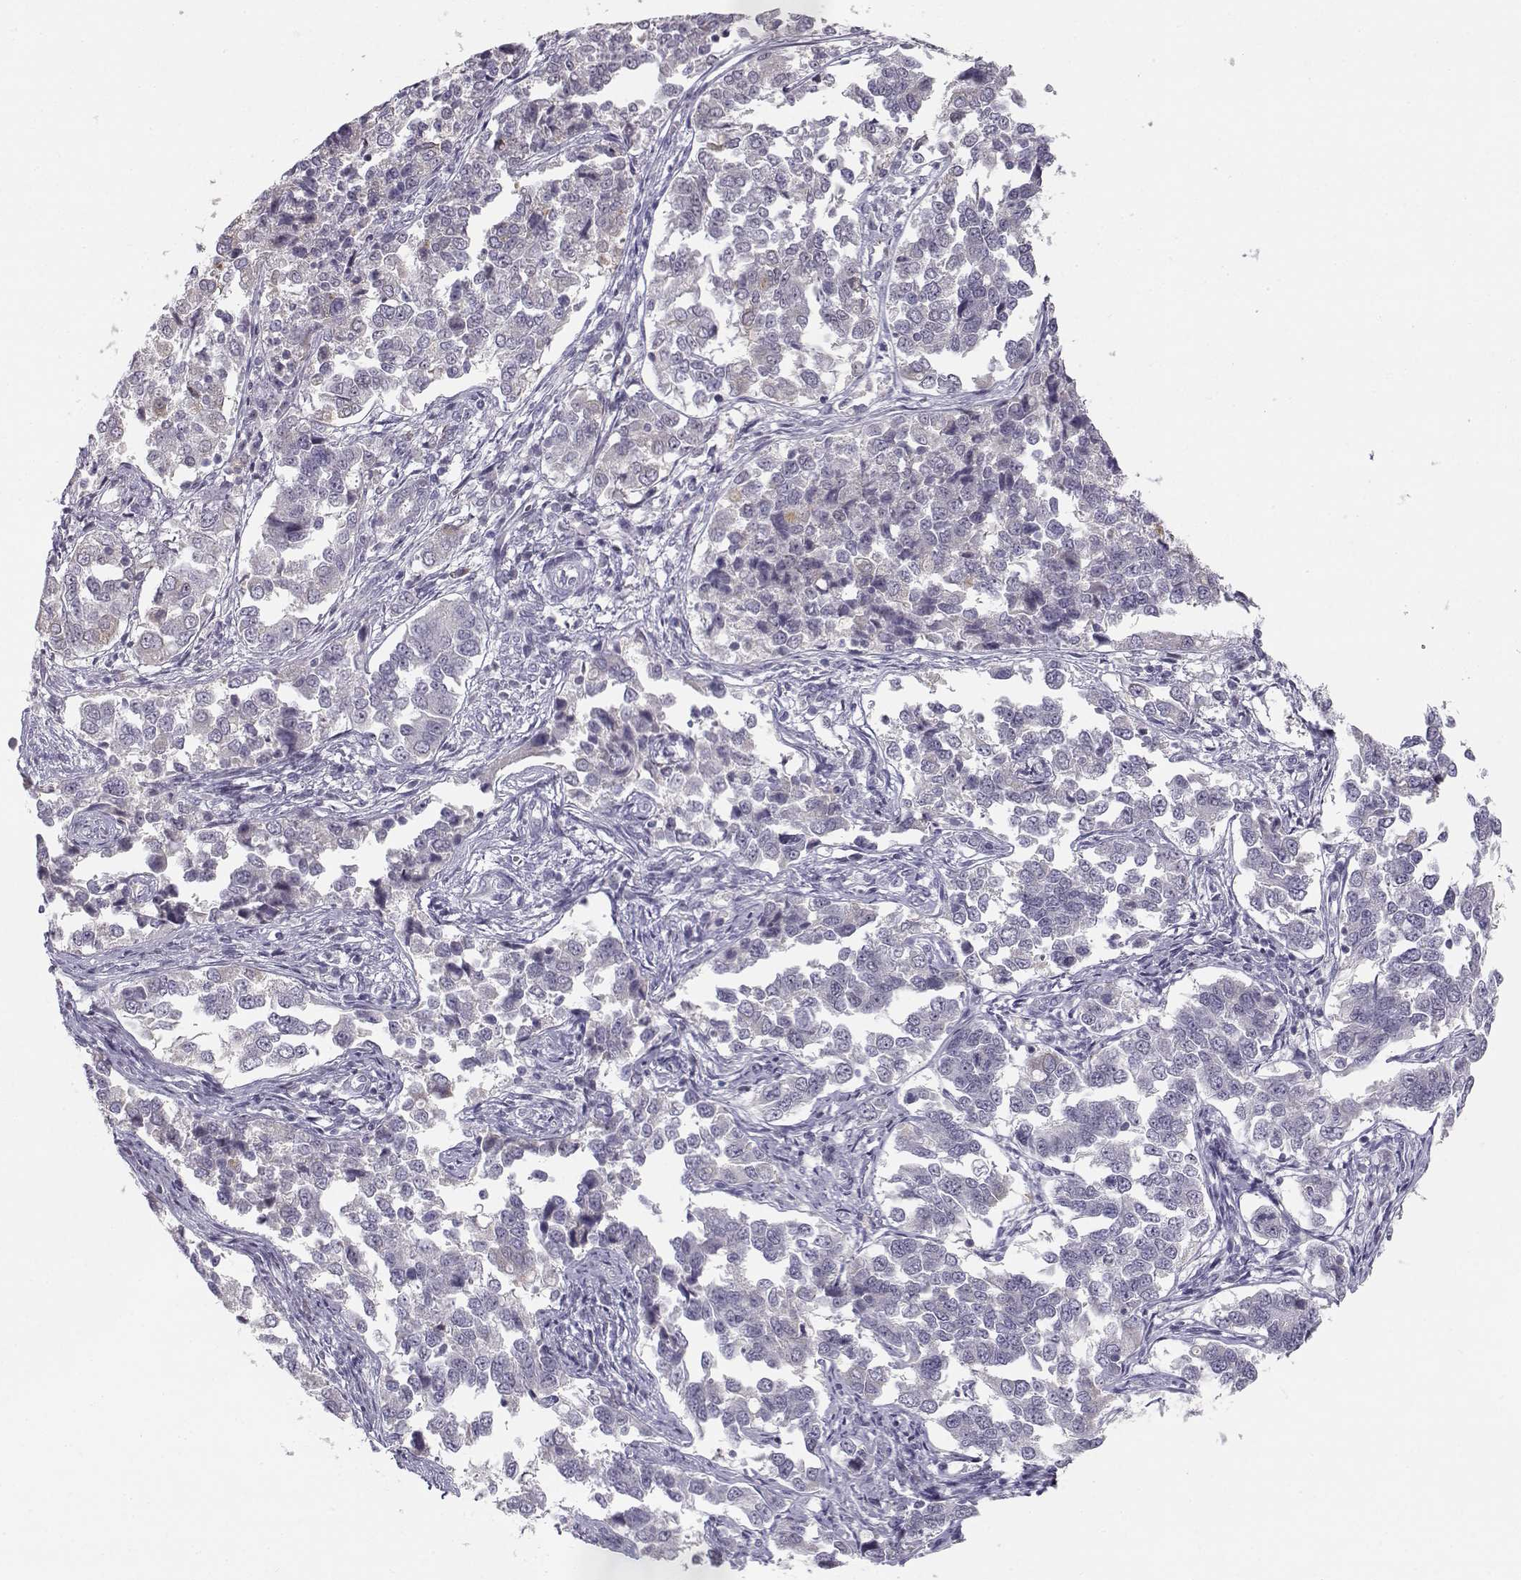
{"staining": {"intensity": "negative", "quantity": "none", "location": "none"}, "tissue": "endometrial cancer", "cell_type": "Tumor cells", "image_type": "cancer", "snomed": [{"axis": "morphology", "description": "Adenocarcinoma, NOS"}, {"axis": "topography", "description": "Endometrium"}], "caption": "This is a micrograph of immunohistochemistry (IHC) staining of adenocarcinoma (endometrial), which shows no staining in tumor cells. (DAB (3,3'-diaminobenzidine) immunohistochemistry with hematoxylin counter stain).", "gene": "DDX25", "patient": {"sex": "female", "age": 43}}